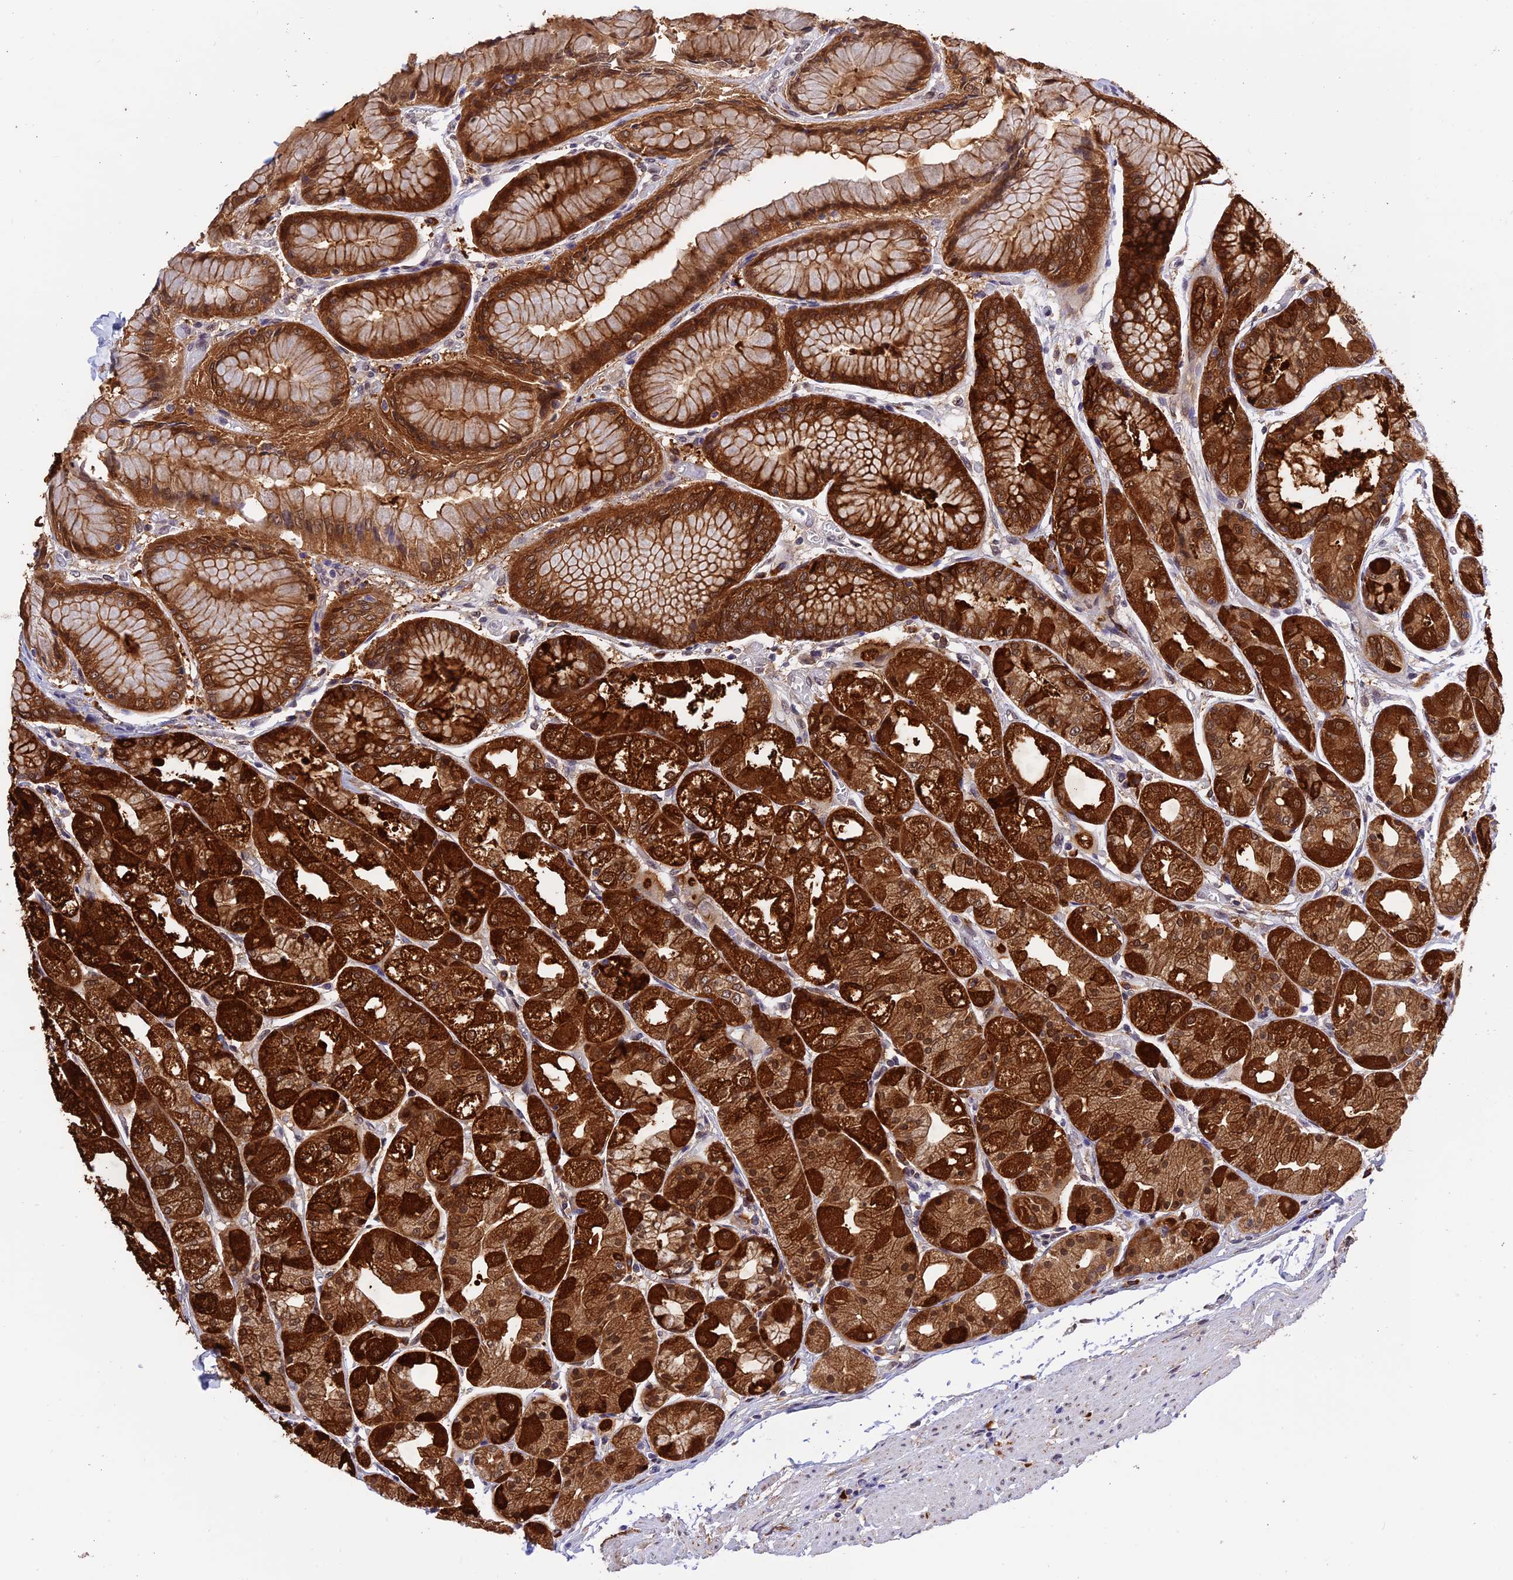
{"staining": {"intensity": "strong", "quantity": ">75%", "location": "cytoplasmic/membranous,nuclear"}, "tissue": "stomach", "cell_type": "Glandular cells", "image_type": "normal", "snomed": [{"axis": "morphology", "description": "Normal tissue, NOS"}, {"axis": "topography", "description": "Stomach, upper"}], "caption": "Immunohistochemical staining of unremarkable stomach demonstrates >75% levels of strong cytoplasmic/membranous,nuclear protein positivity in about >75% of glandular cells. (DAB (3,3'-diaminobenzidine) IHC, brown staining for protein, blue staining for nuclei).", "gene": "MNS1", "patient": {"sex": "male", "age": 72}}